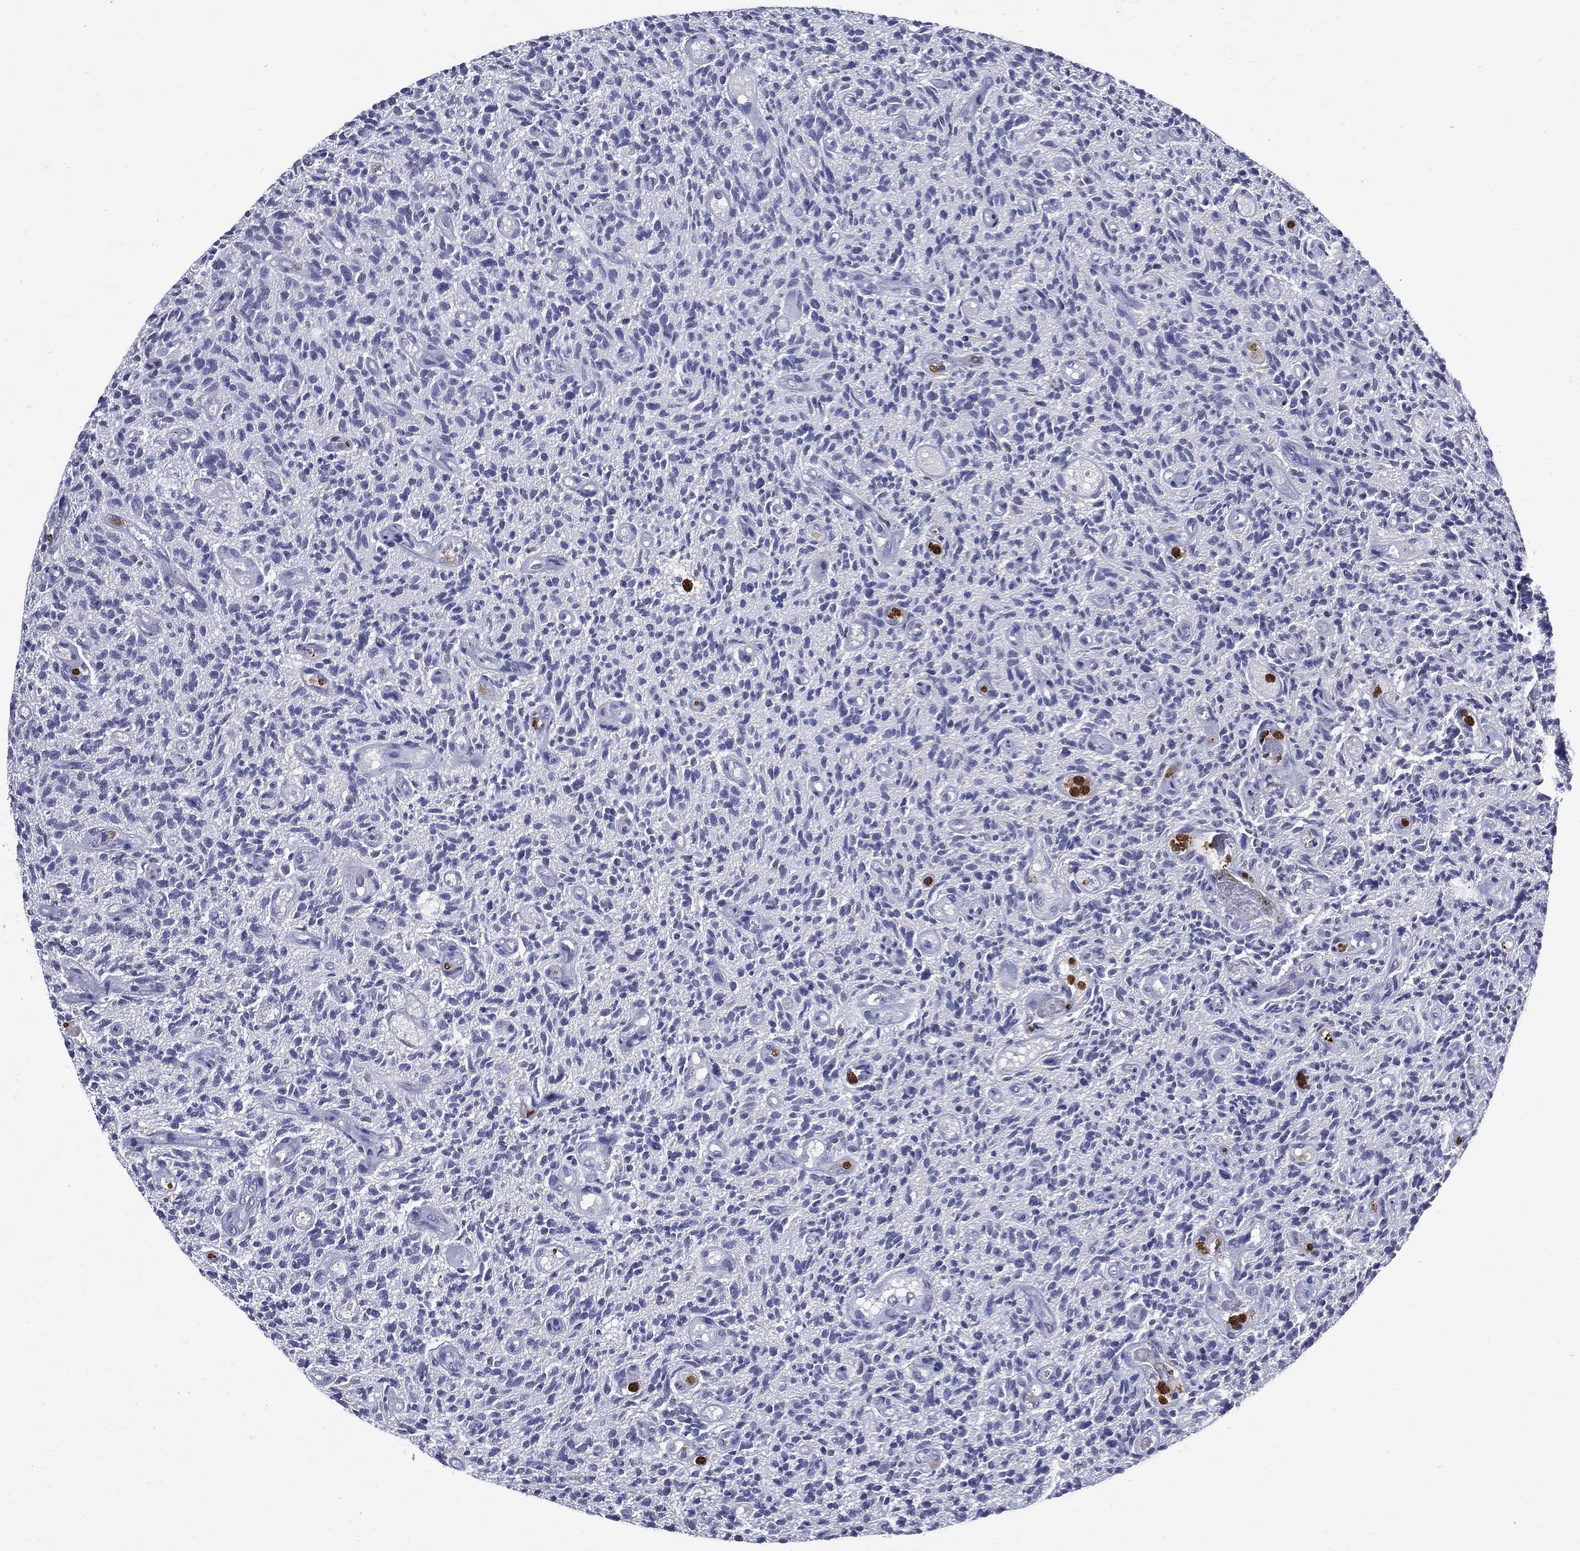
{"staining": {"intensity": "negative", "quantity": "none", "location": "none"}, "tissue": "glioma", "cell_type": "Tumor cells", "image_type": "cancer", "snomed": [{"axis": "morphology", "description": "Glioma, malignant, High grade"}, {"axis": "topography", "description": "Brain"}], "caption": "Tumor cells are negative for protein expression in human malignant glioma (high-grade).", "gene": "GPR171", "patient": {"sex": "male", "age": 64}}